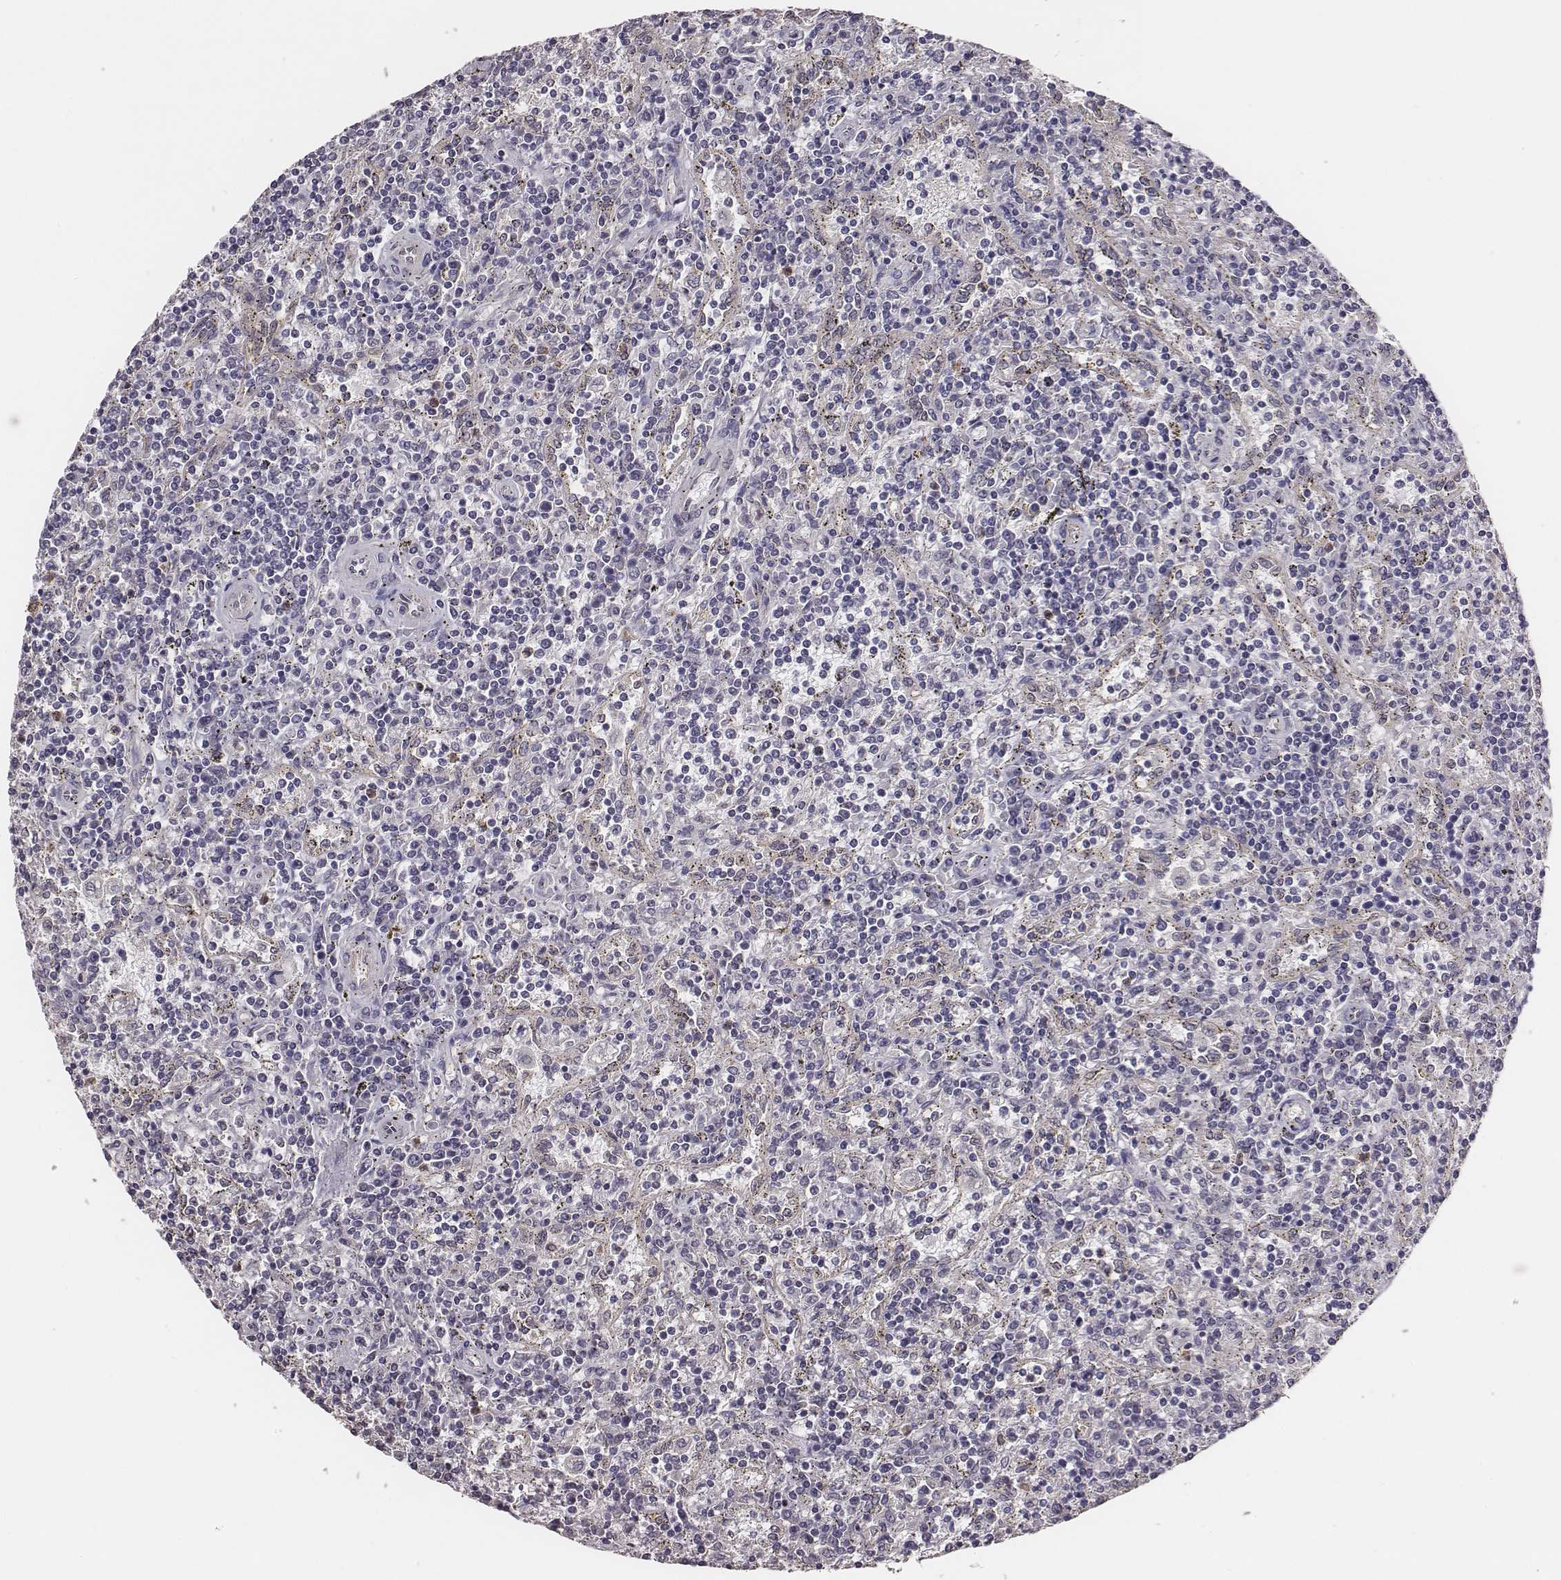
{"staining": {"intensity": "negative", "quantity": "none", "location": "none"}, "tissue": "lymphoma", "cell_type": "Tumor cells", "image_type": "cancer", "snomed": [{"axis": "morphology", "description": "Malignant lymphoma, non-Hodgkin's type, Low grade"}, {"axis": "topography", "description": "Spleen"}], "caption": "Human lymphoma stained for a protein using IHC shows no expression in tumor cells.", "gene": "SCARF1", "patient": {"sex": "male", "age": 62}}